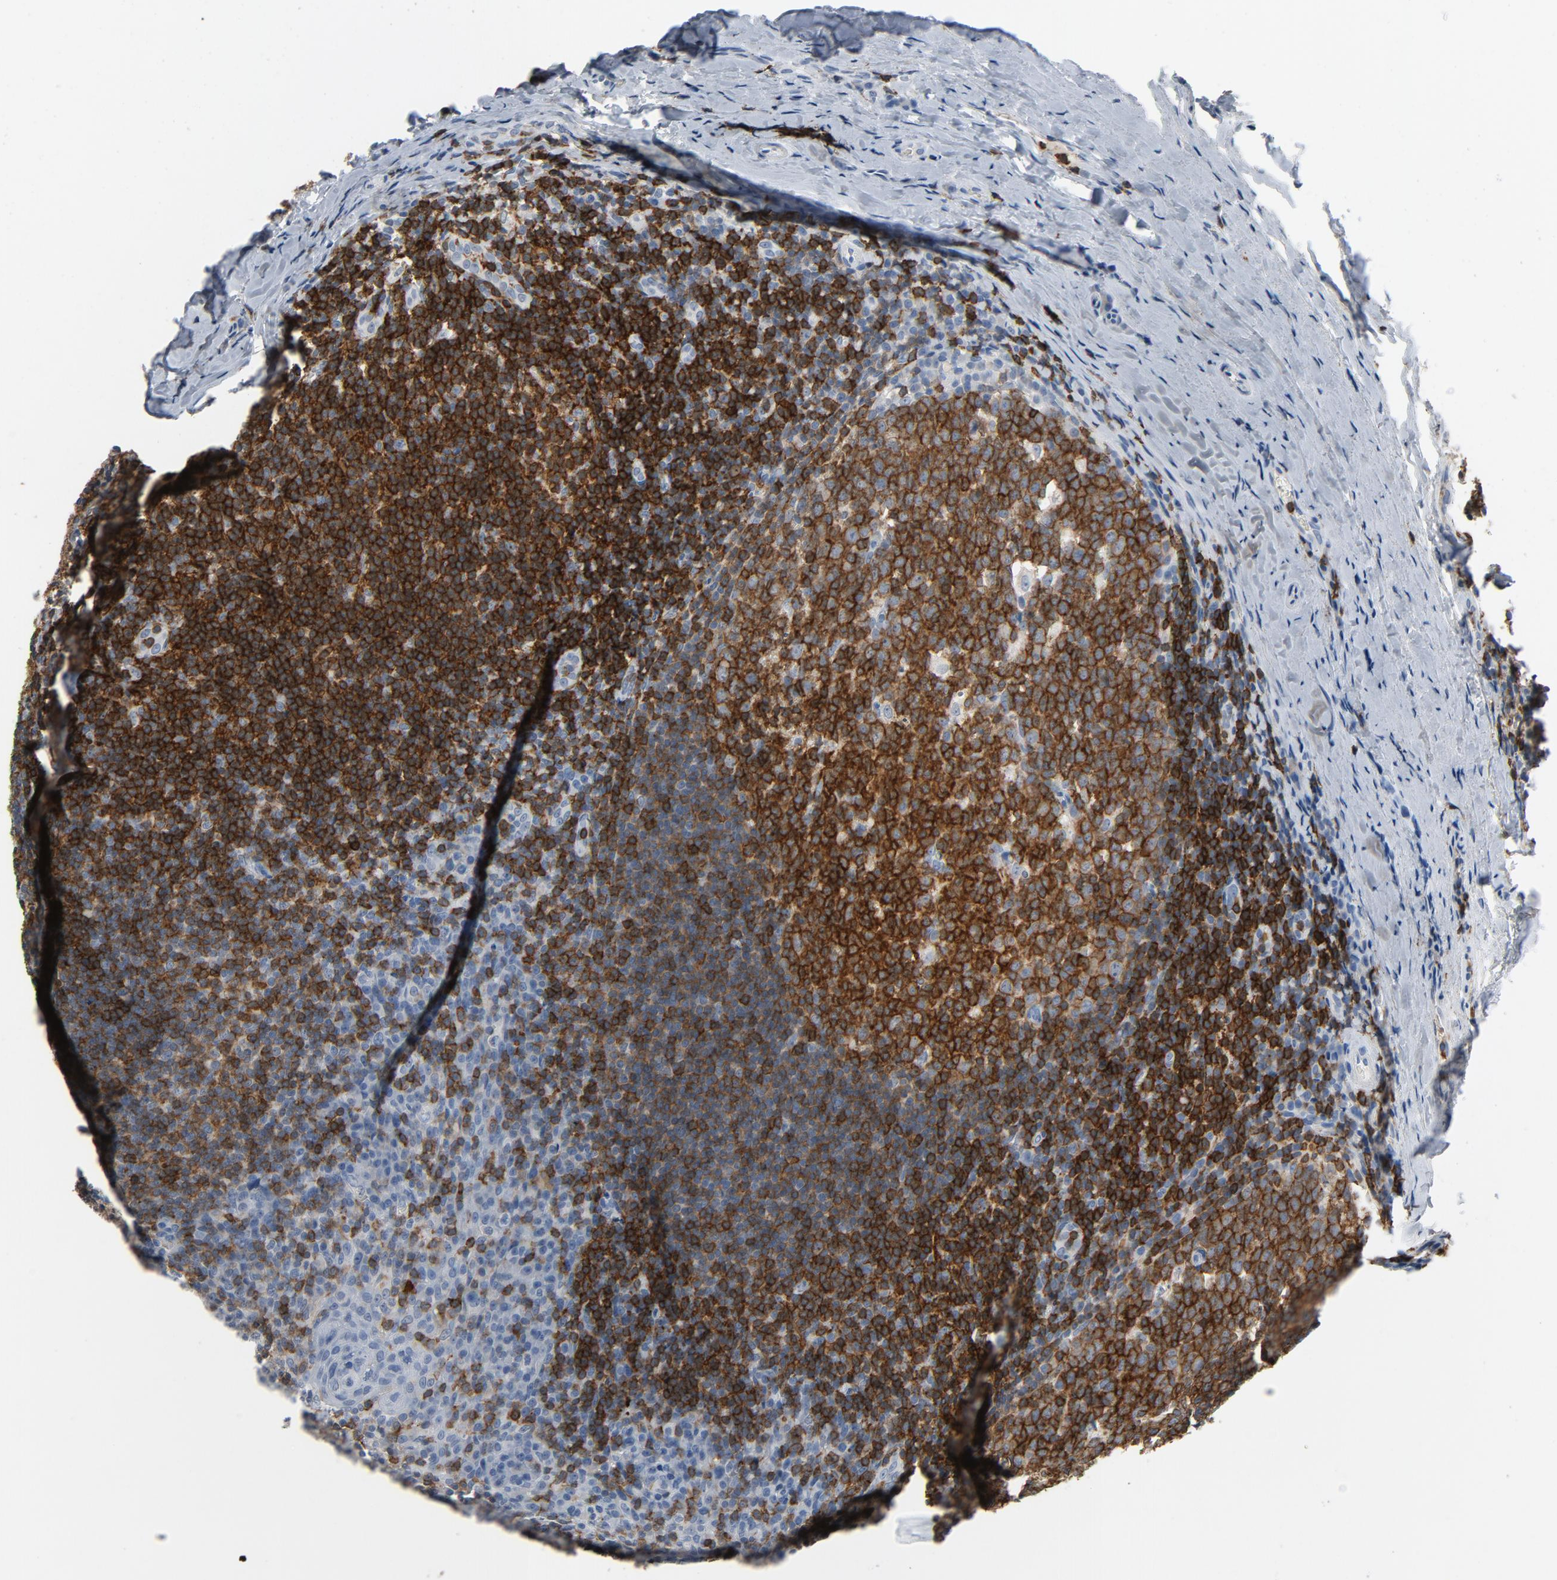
{"staining": {"intensity": "strong", "quantity": ">75%", "location": "cytoplasmic/membranous"}, "tissue": "tonsil", "cell_type": "Germinal center cells", "image_type": "normal", "snomed": [{"axis": "morphology", "description": "Normal tissue, NOS"}, {"axis": "topography", "description": "Tonsil"}], "caption": "Human tonsil stained for a protein (brown) displays strong cytoplasmic/membranous positive staining in about >75% of germinal center cells.", "gene": "LCK", "patient": {"sex": "male", "age": 31}}